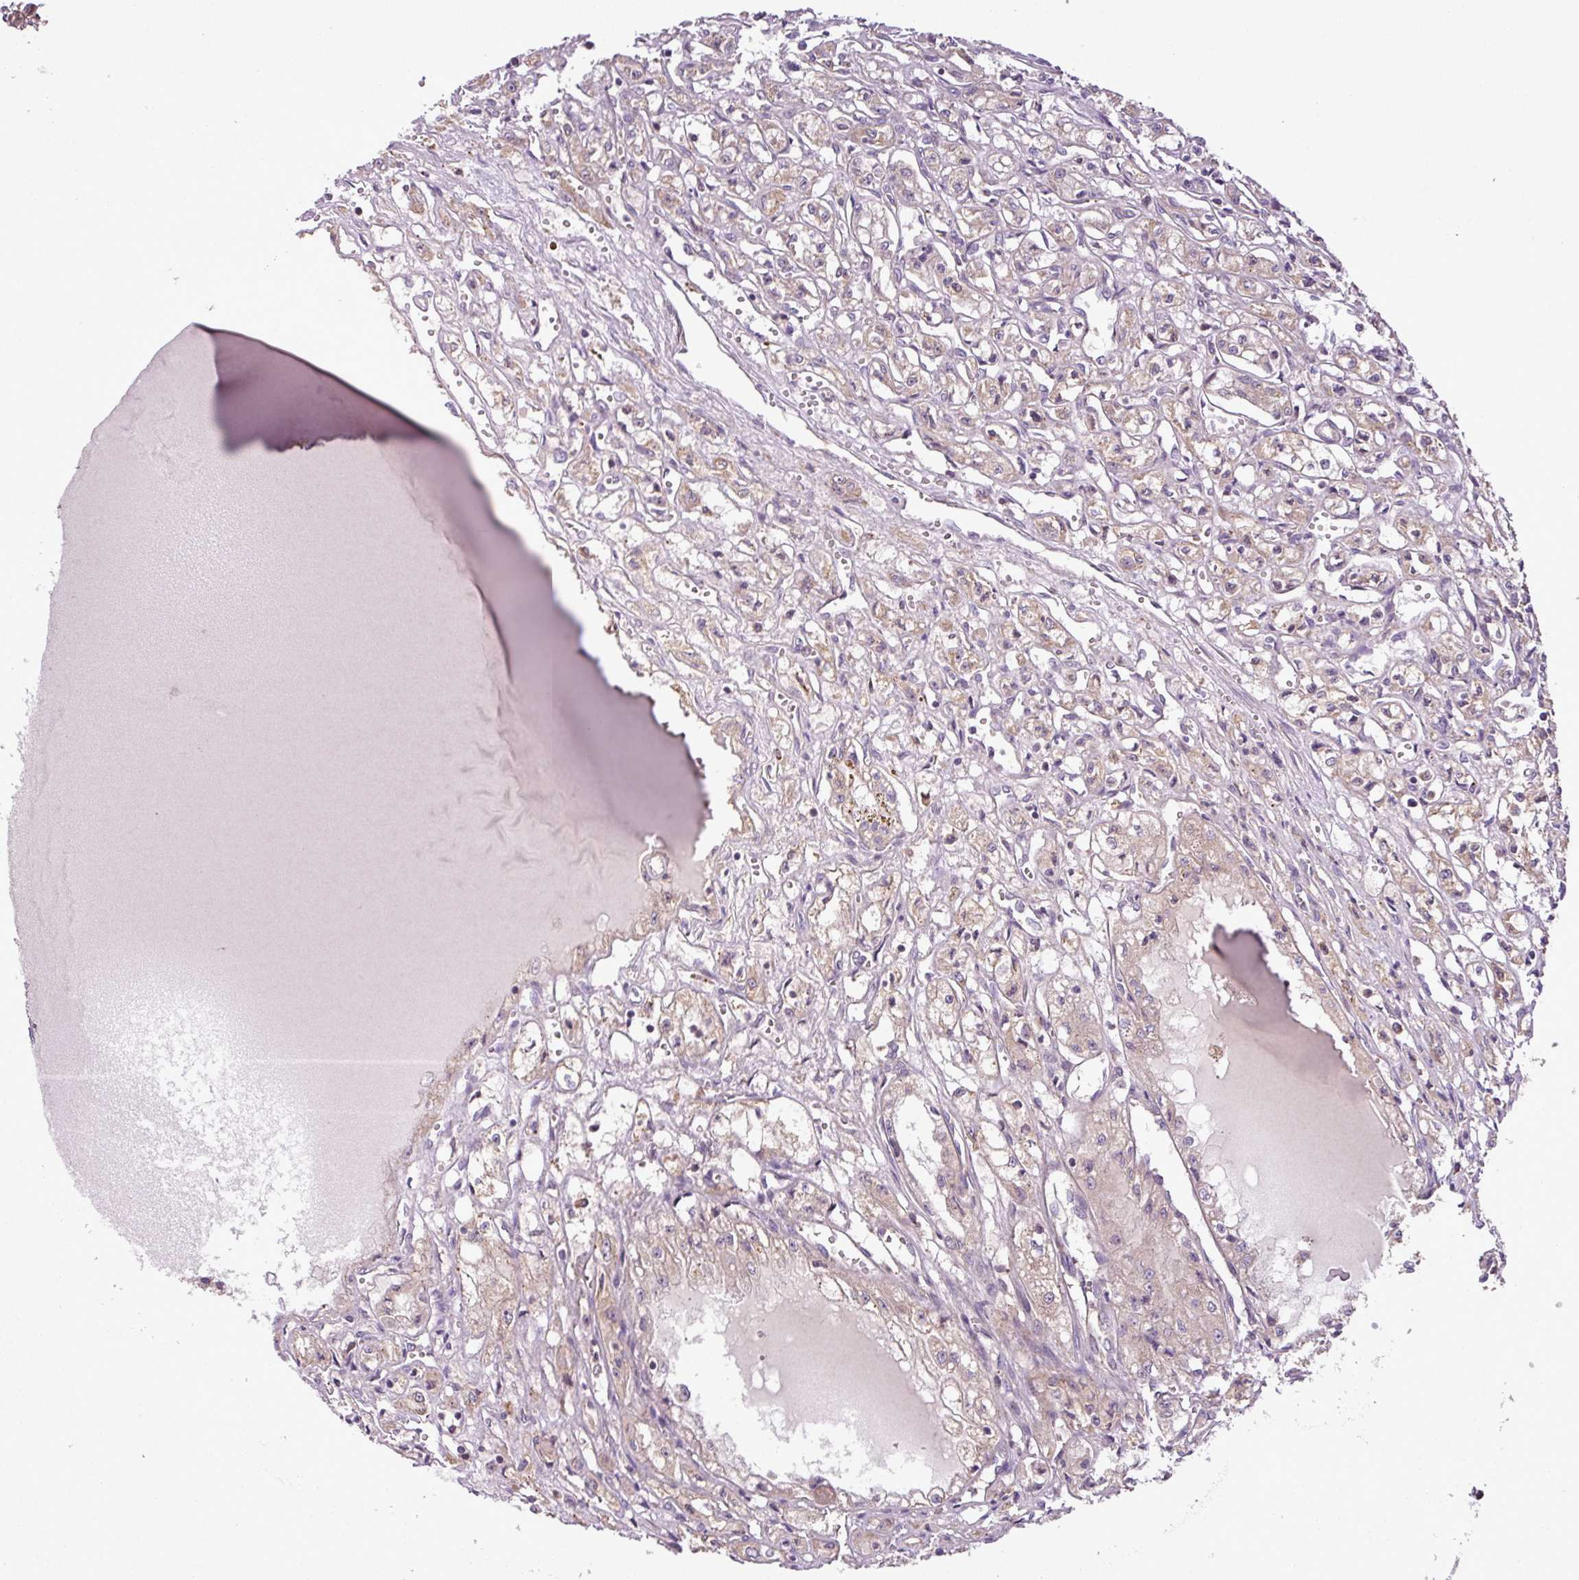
{"staining": {"intensity": "weak", "quantity": "25%-75%", "location": "cytoplasmic/membranous"}, "tissue": "renal cancer", "cell_type": "Tumor cells", "image_type": "cancer", "snomed": [{"axis": "morphology", "description": "Adenocarcinoma, NOS"}, {"axis": "topography", "description": "Kidney"}], "caption": "A low amount of weak cytoplasmic/membranous staining is seen in about 25%-75% of tumor cells in renal adenocarcinoma tissue.", "gene": "DLGAP4", "patient": {"sex": "male", "age": 56}}